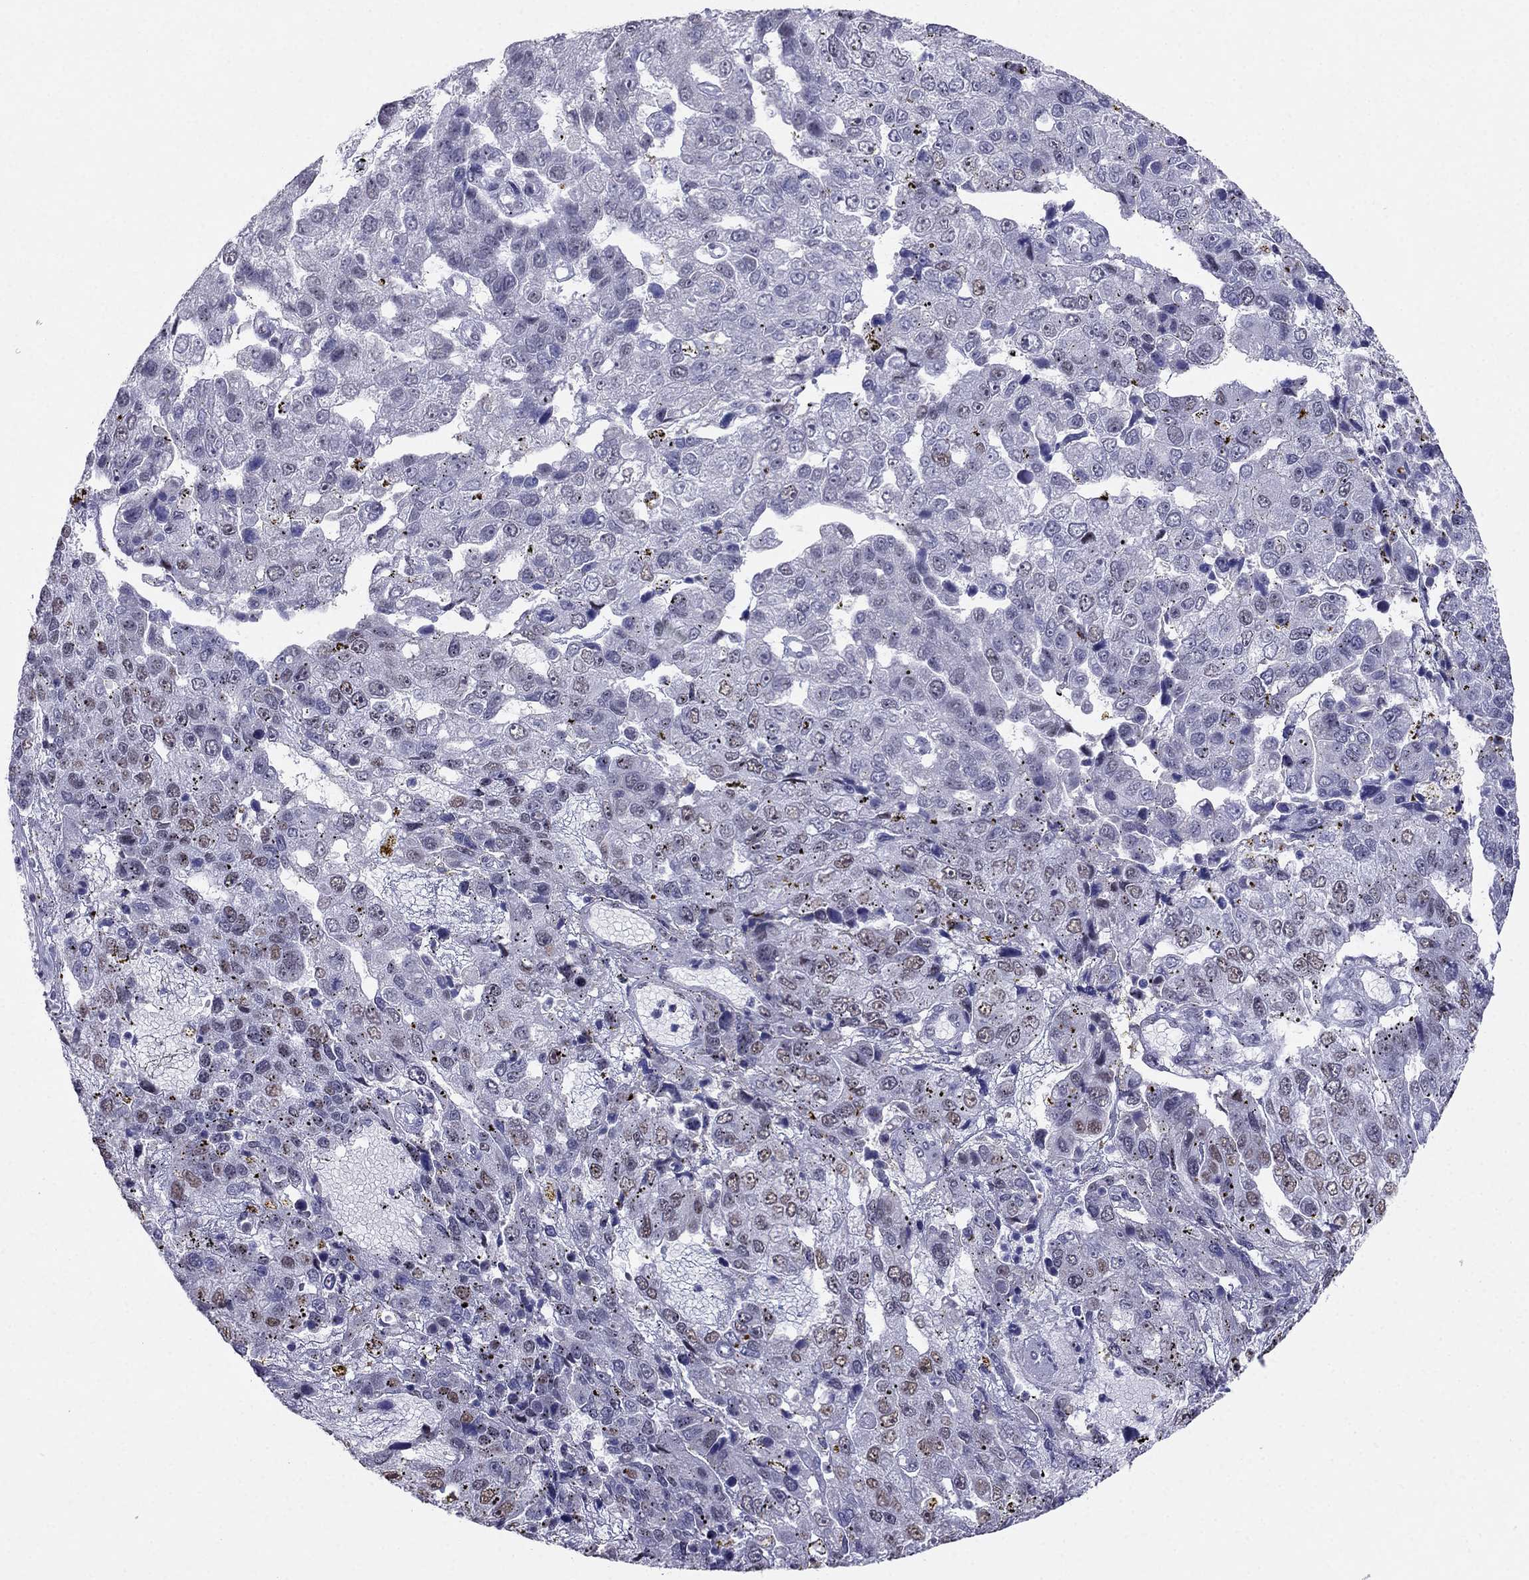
{"staining": {"intensity": "moderate", "quantity": "<25%", "location": "nuclear"}, "tissue": "pancreatic cancer", "cell_type": "Tumor cells", "image_type": "cancer", "snomed": [{"axis": "morphology", "description": "Adenocarcinoma, NOS"}, {"axis": "topography", "description": "Pancreas"}], "caption": "Pancreatic cancer stained with DAB IHC shows low levels of moderate nuclear staining in about <25% of tumor cells.", "gene": "PPM1G", "patient": {"sex": "female", "age": 61}}